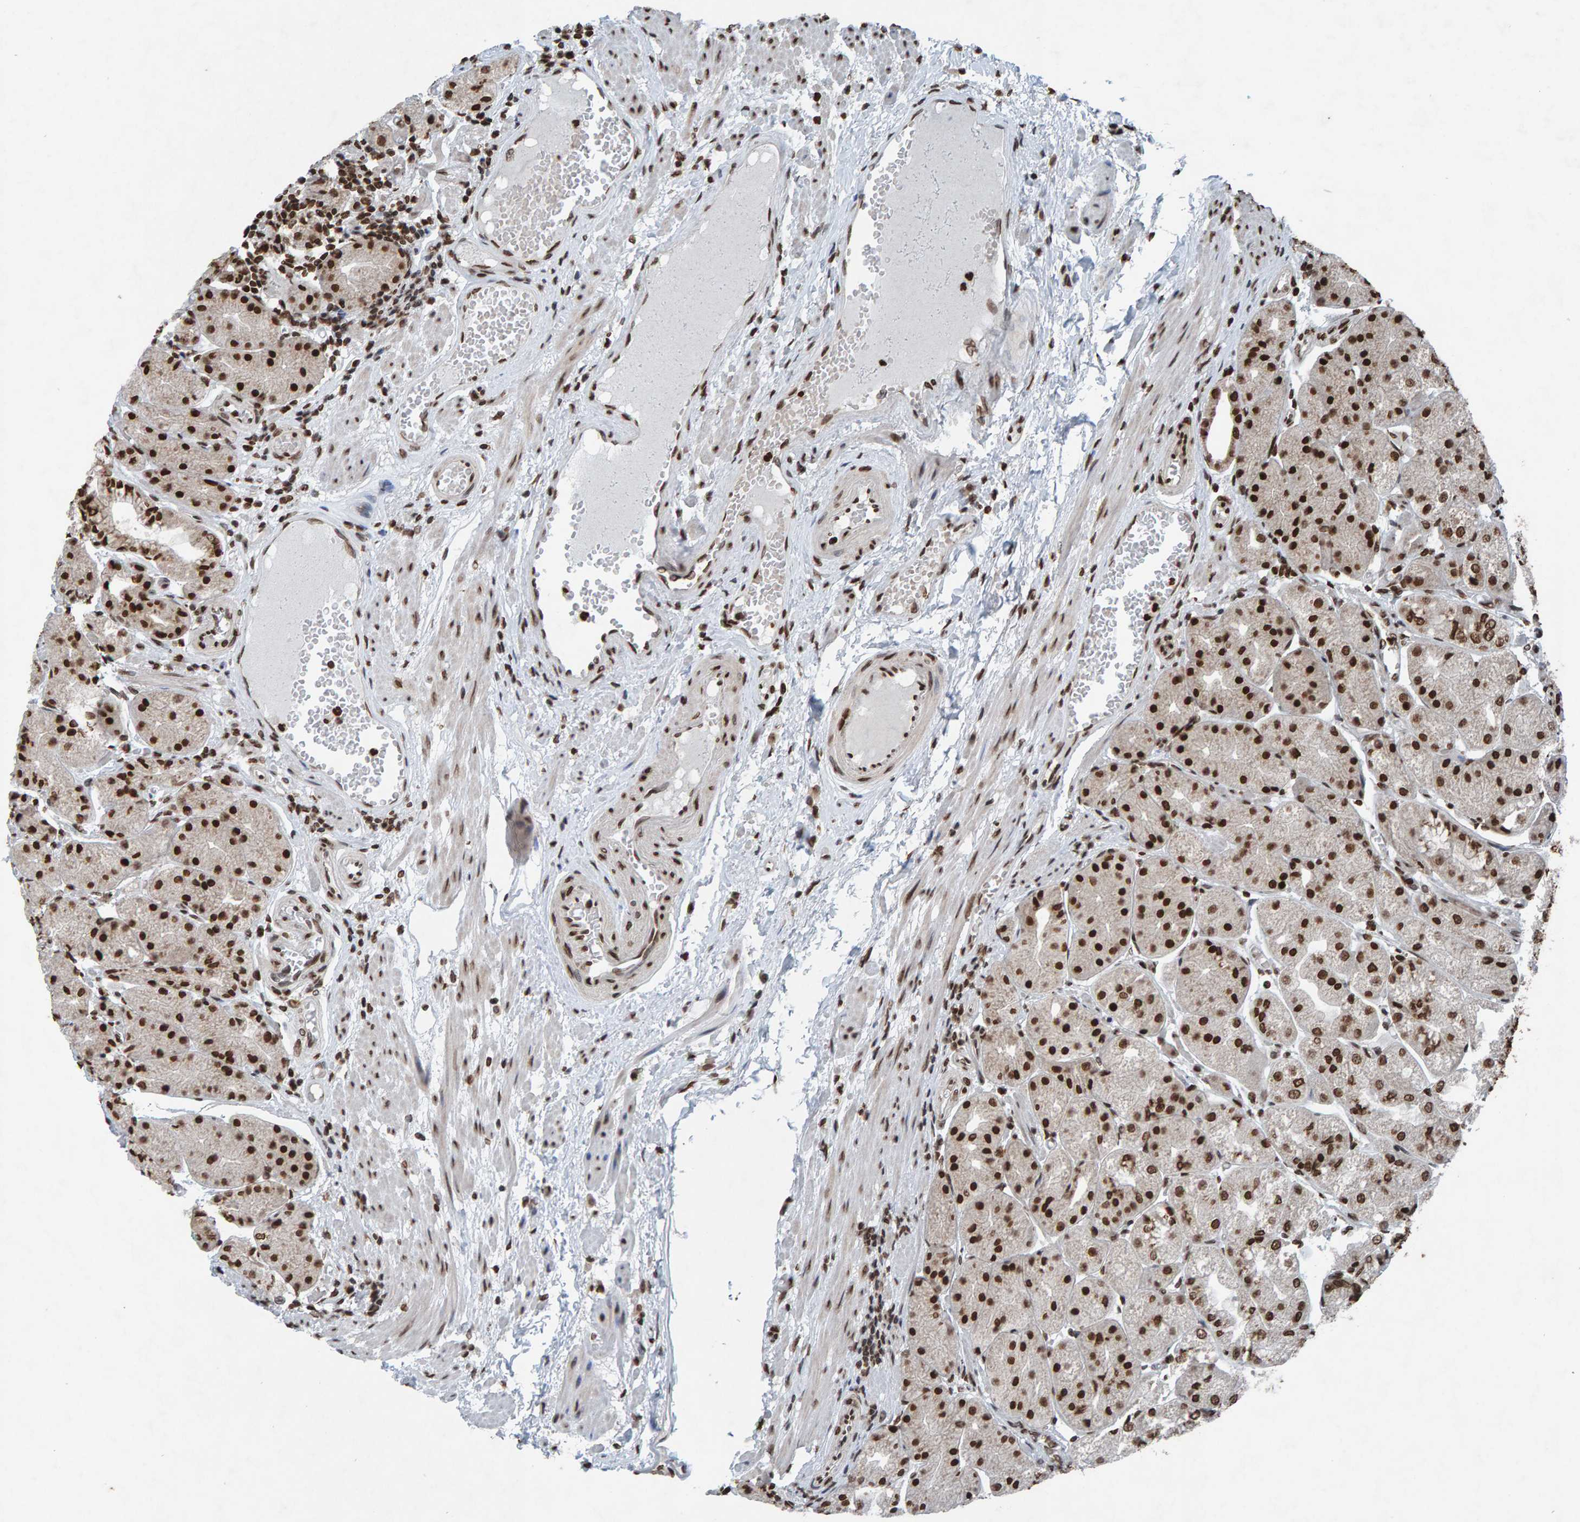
{"staining": {"intensity": "strong", "quantity": ">75%", "location": "cytoplasmic/membranous,nuclear"}, "tissue": "stomach", "cell_type": "Glandular cells", "image_type": "normal", "snomed": [{"axis": "morphology", "description": "Normal tissue, NOS"}, {"axis": "topography", "description": "Stomach, upper"}], "caption": "Immunohistochemical staining of unremarkable stomach reveals >75% levels of strong cytoplasmic/membranous,nuclear protein positivity in about >75% of glandular cells.", "gene": "H2AZ1", "patient": {"sex": "male", "age": 72}}